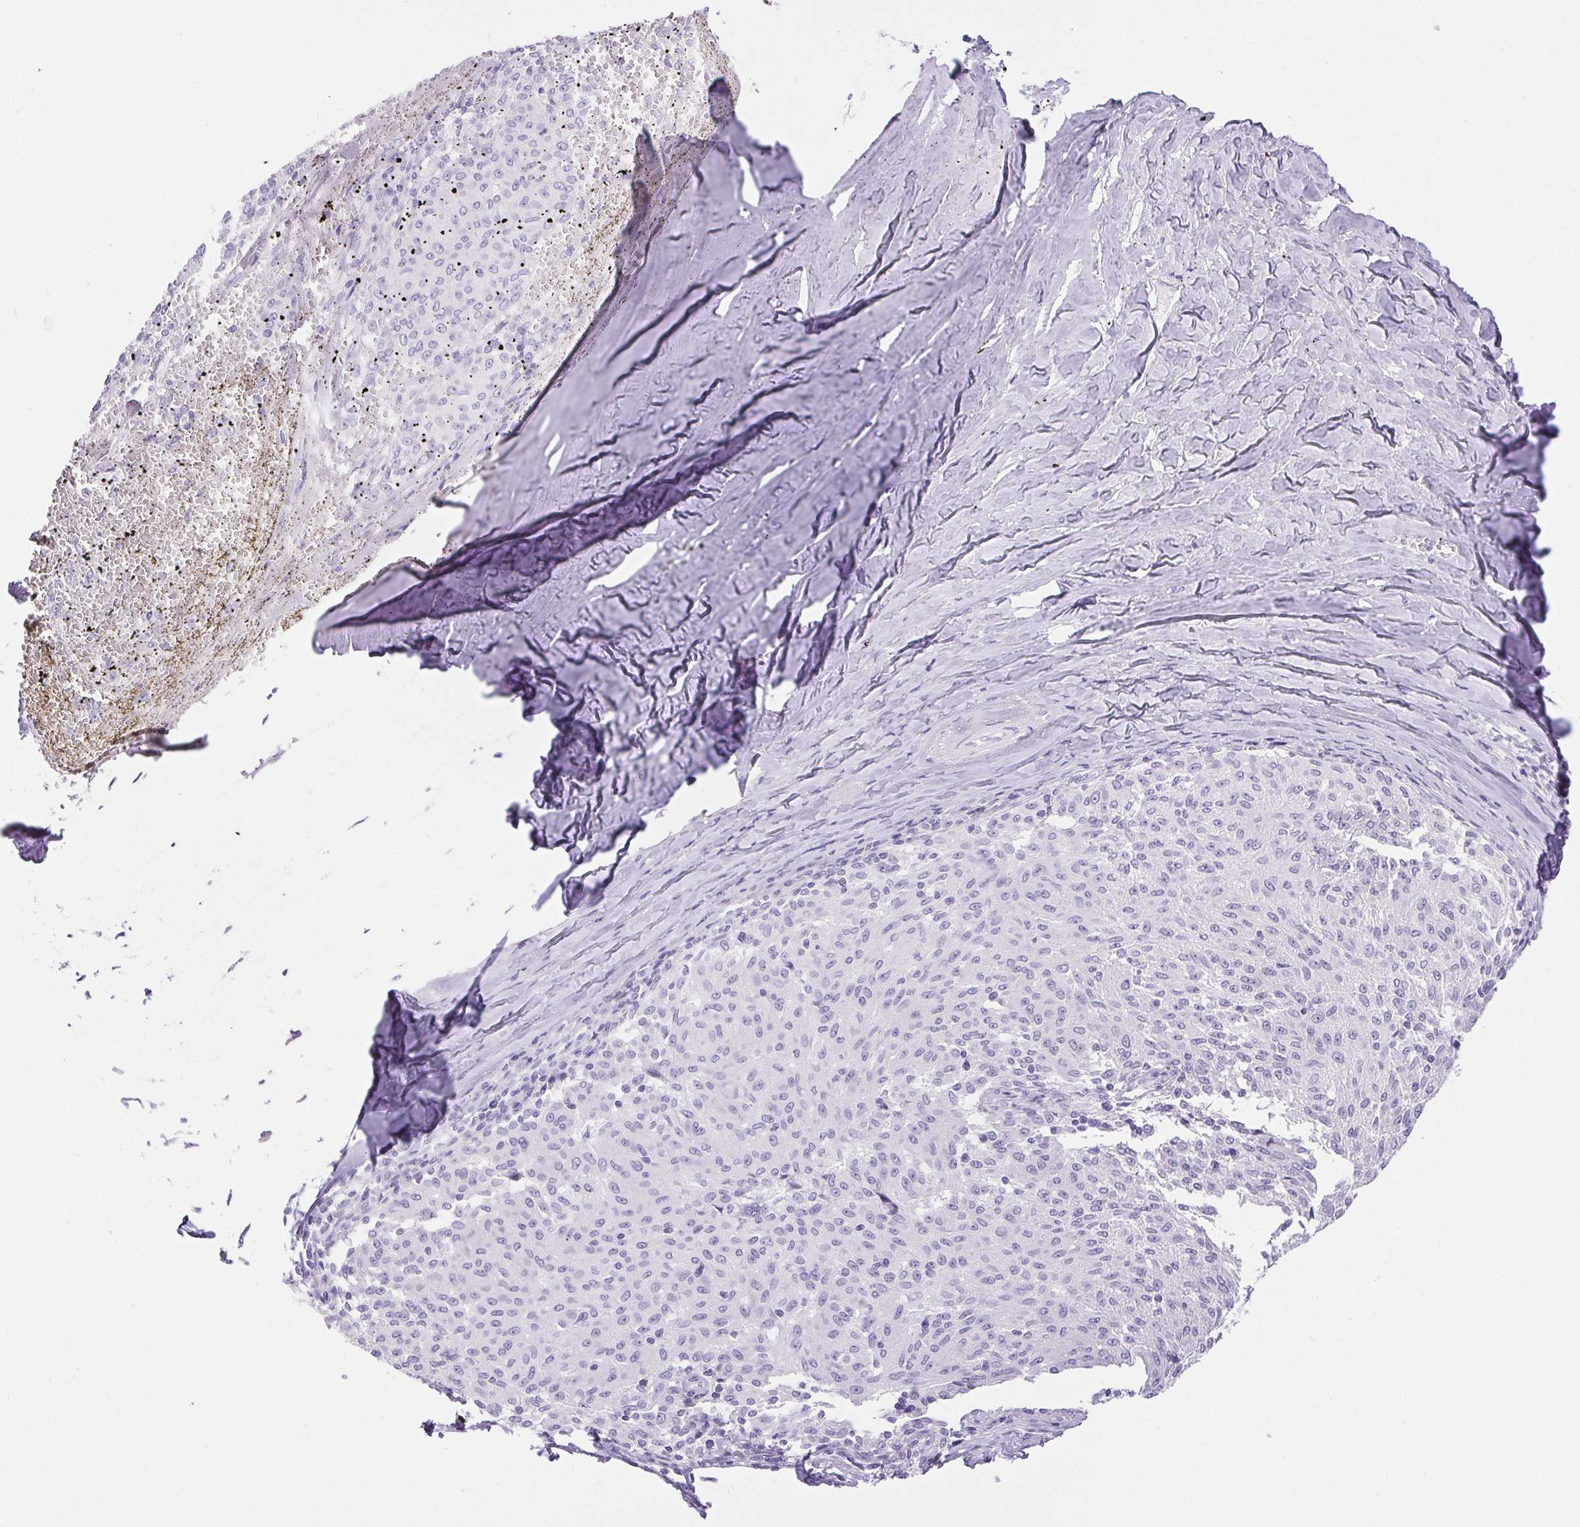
{"staining": {"intensity": "negative", "quantity": "none", "location": "none"}, "tissue": "melanoma", "cell_type": "Tumor cells", "image_type": "cancer", "snomed": [{"axis": "morphology", "description": "Malignant melanoma, NOS"}, {"axis": "topography", "description": "Skin"}], "caption": "Tumor cells are negative for brown protein staining in melanoma.", "gene": "PAPPA2", "patient": {"sex": "female", "age": 72}}